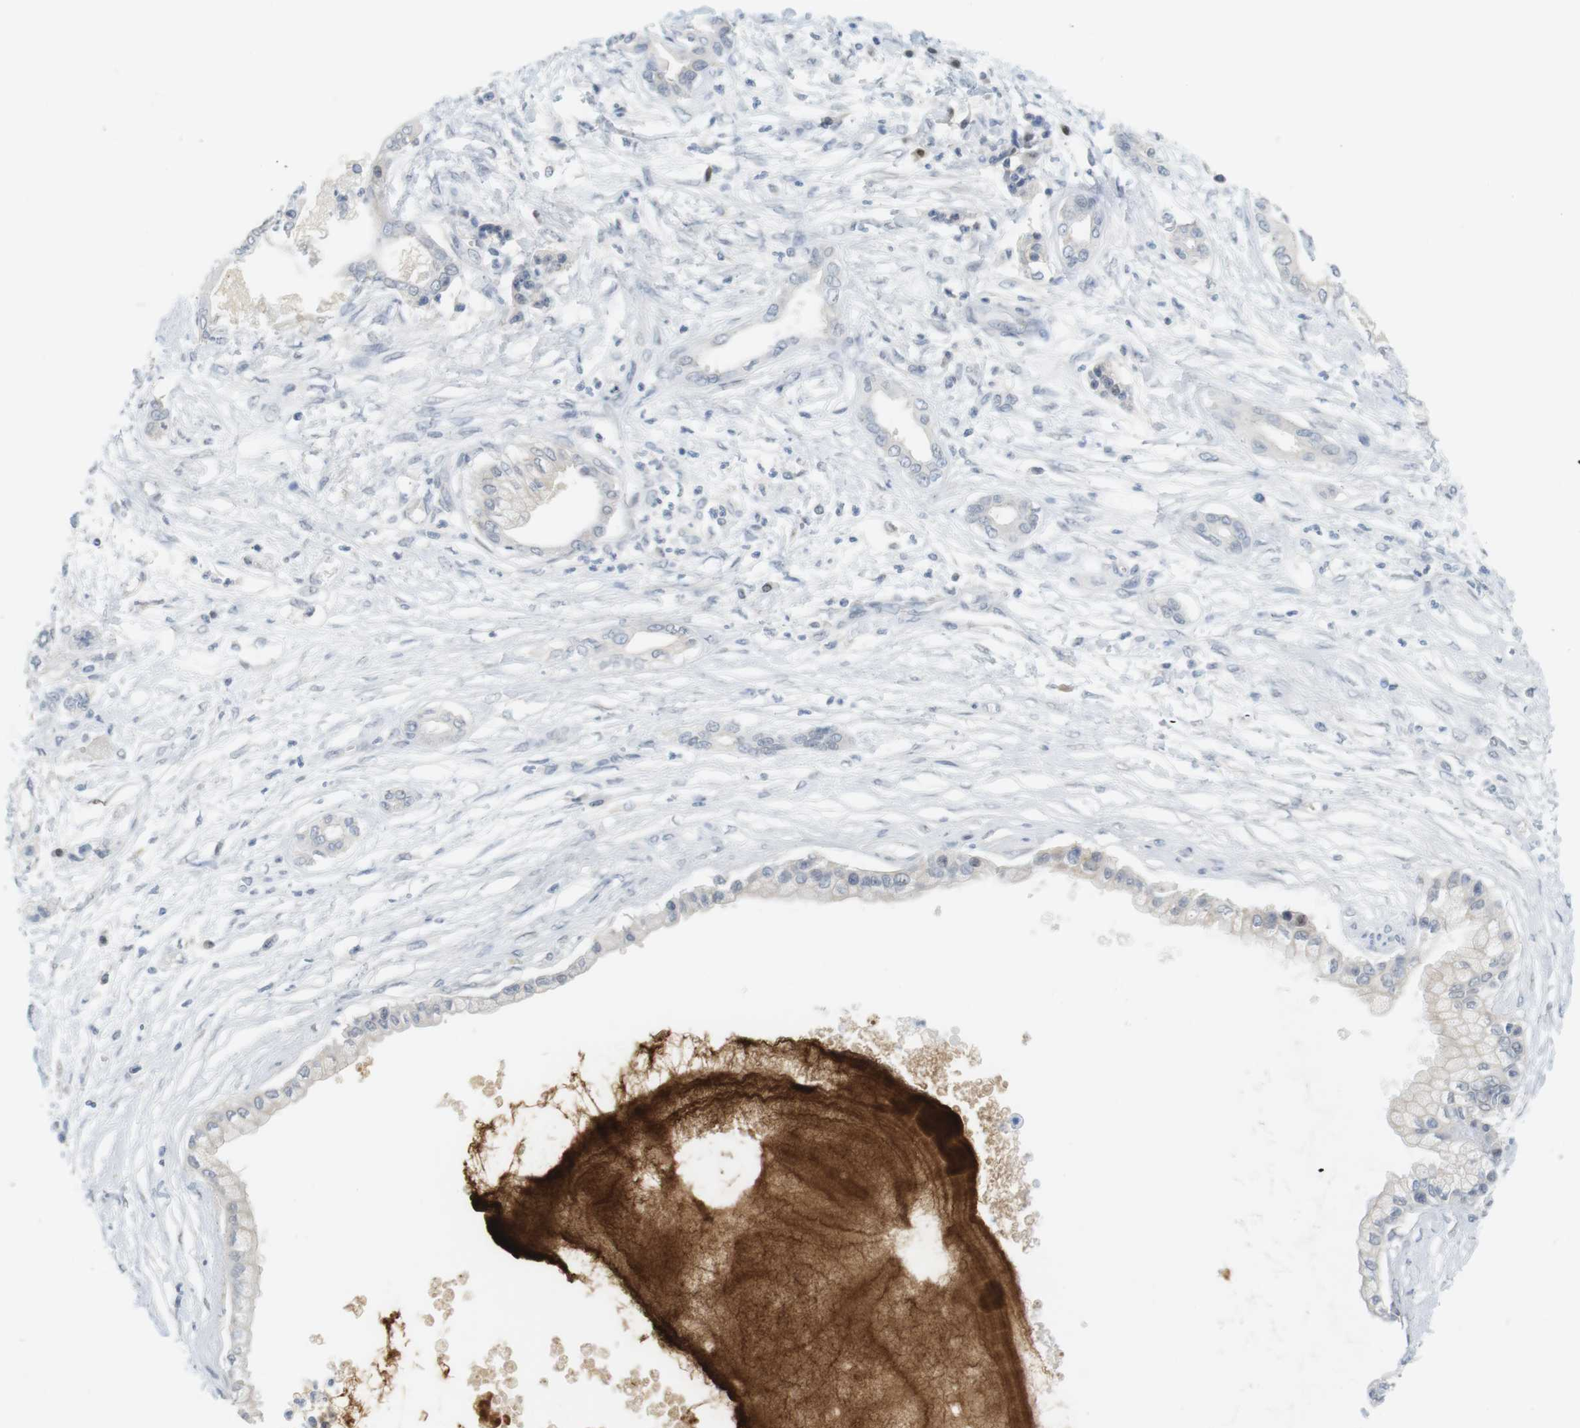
{"staining": {"intensity": "negative", "quantity": "none", "location": "none"}, "tissue": "pancreatic cancer", "cell_type": "Tumor cells", "image_type": "cancer", "snomed": [{"axis": "morphology", "description": "Adenocarcinoma, NOS"}, {"axis": "topography", "description": "Pancreas"}], "caption": "An IHC histopathology image of pancreatic cancer (adenocarcinoma) is shown. There is no staining in tumor cells of pancreatic cancer (adenocarcinoma).", "gene": "CREB3L2", "patient": {"sex": "male", "age": 56}}